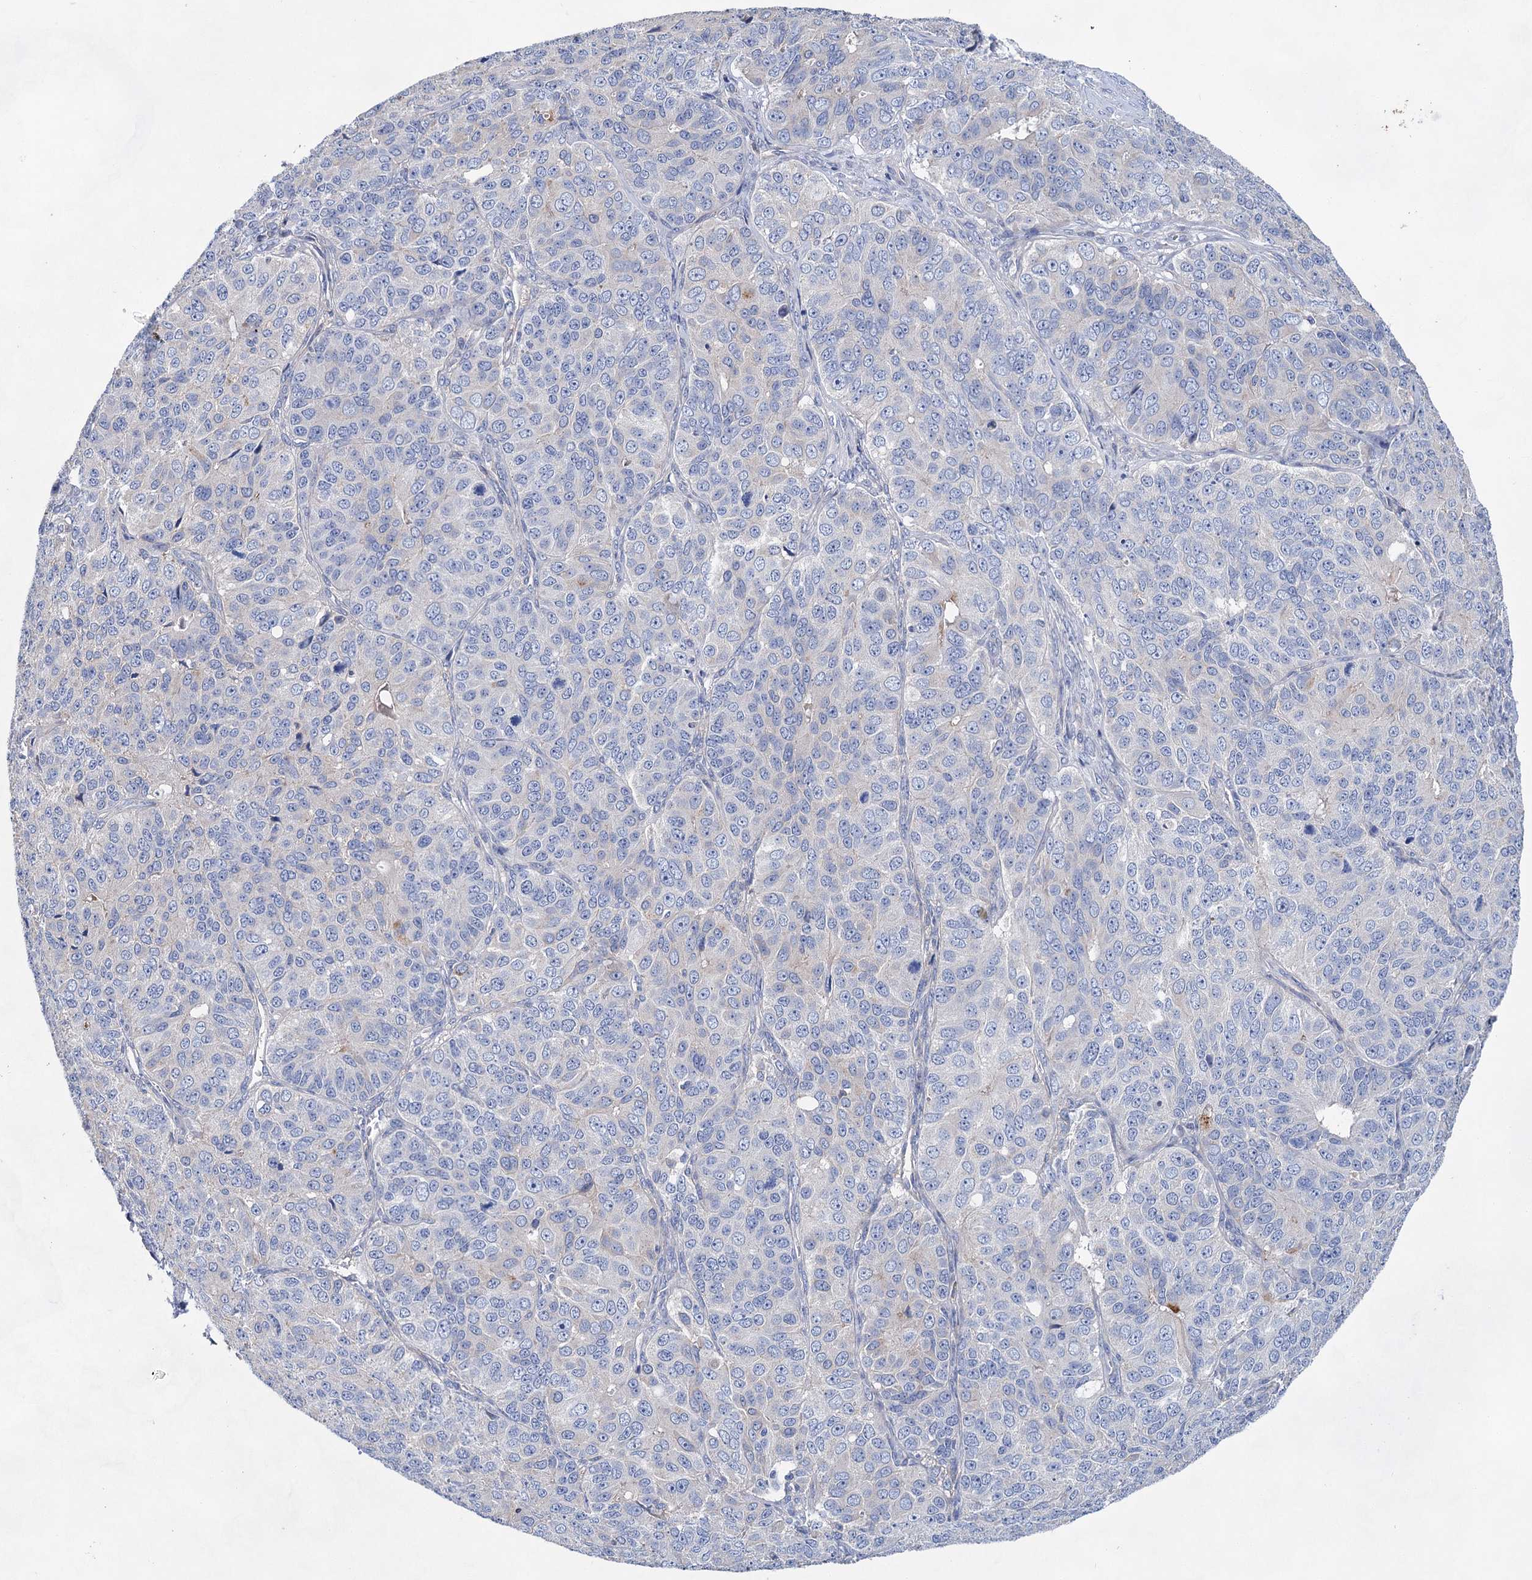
{"staining": {"intensity": "negative", "quantity": "none", "location": "none"}, "tissue": "ovarian cancer", "cell_type": "Tumor cells", "image_type": "cancer", "snomed": [{"axis": "morphology", "description": "Carcinoma, endometroid"}, {"axis": "topography", "description": "Ovary"}], "caption": "This is an immunohistochemistry (IHC) histopathology image of human endometroid carcinoma (ovarian). There is no staining in tumor cells.", "gene": "GPR155", "patient": {"sex": "female", "age": 51}}